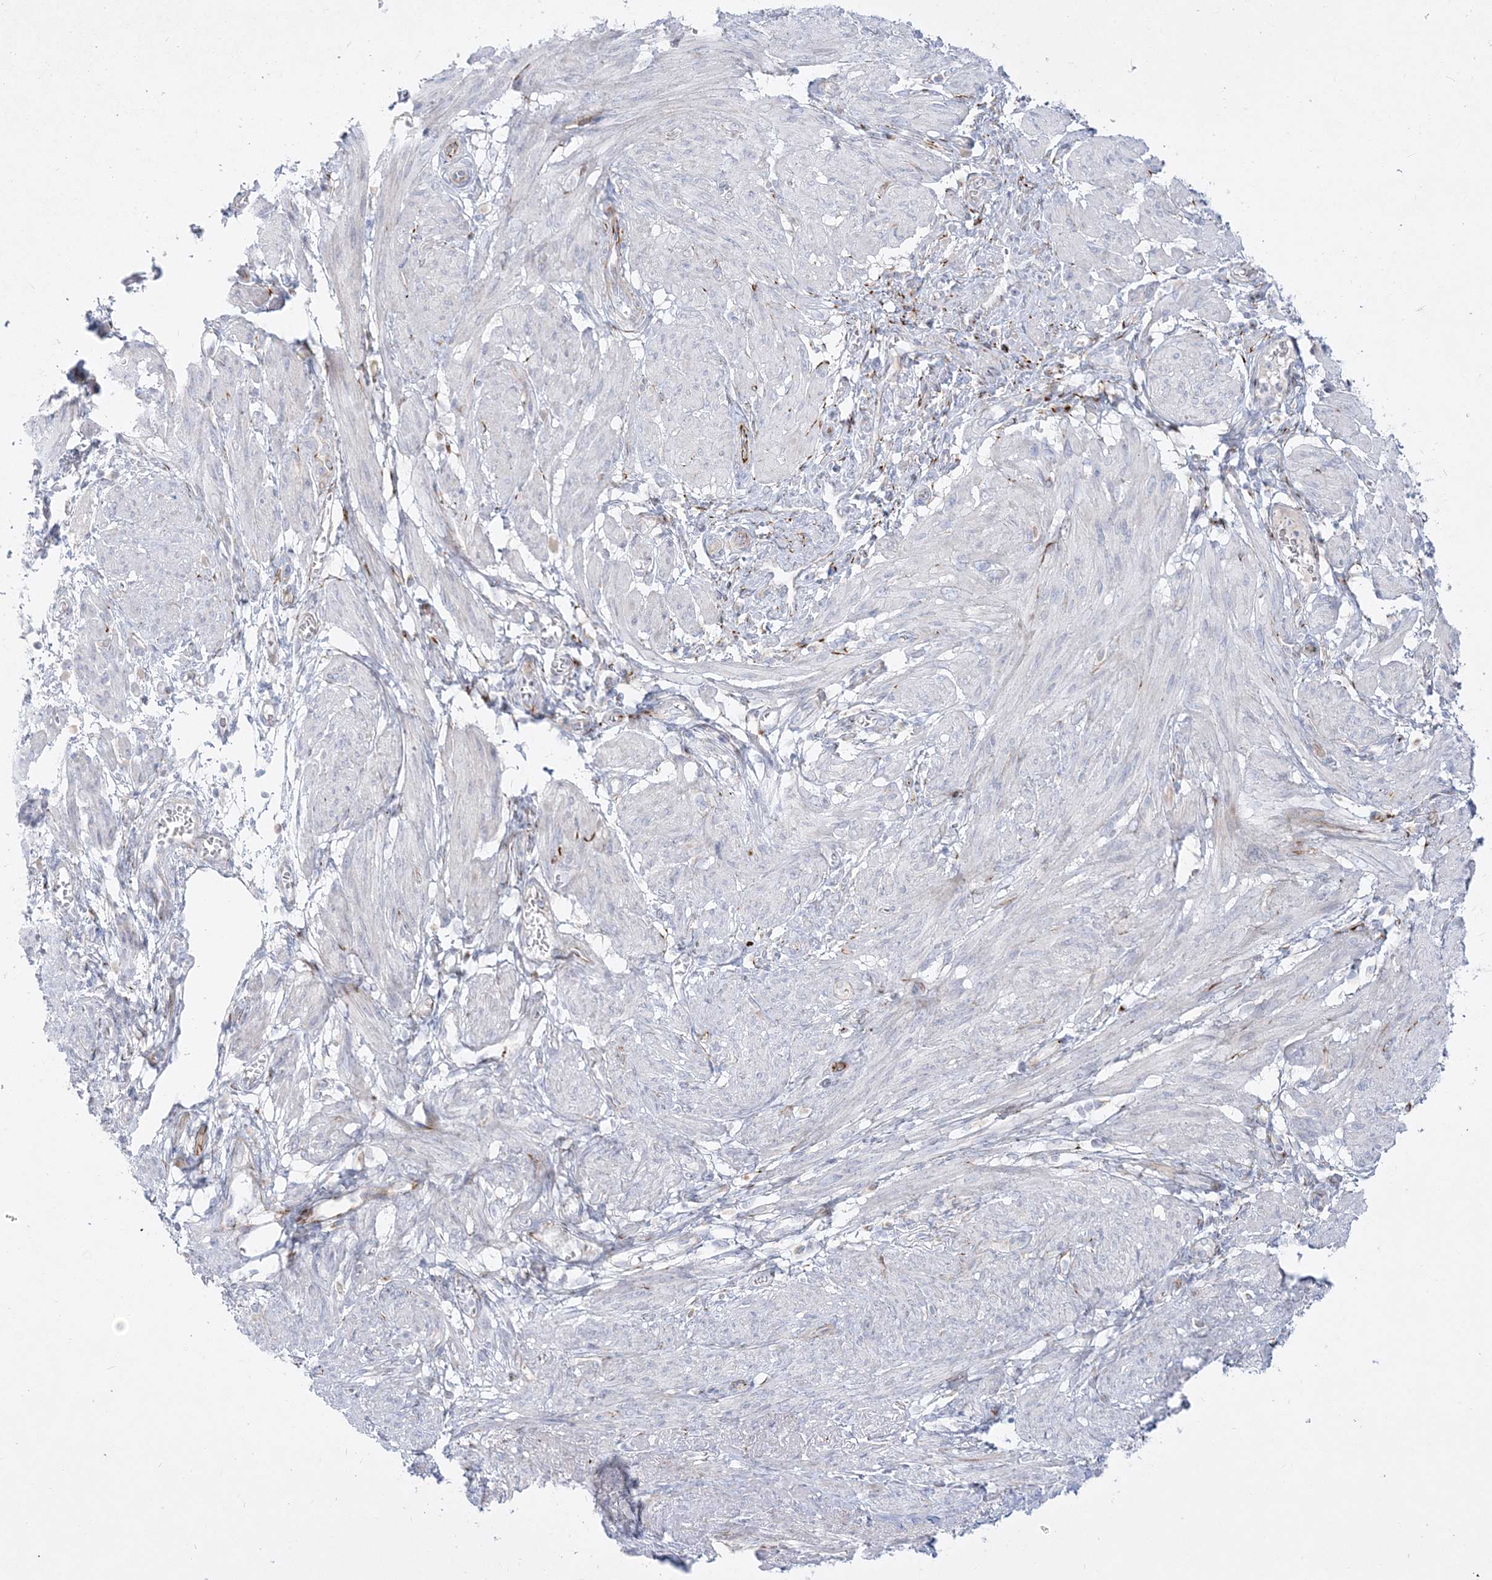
{"staining": {"intensity": "moderate", "quantity": "<25%", "location": "cytoplasmic/membranous"}, "tissue": "smooth muscle", "cell_type": "Smooth muscle cells", "image_type": "normal", "snomed": [{"axis": "morphology", "description": "Normal tissue, NOS"}, {"axis": "topography", "description": "Smooth muscle"}], "caption": "Immunohistochemistry (IHC) photomicrograph of normal smooth muscle: smooth muscle stained using IHC demonstrates low levels of moderate protein expression localized specifically in the cytoplasmic/membranous of smooth muscle cells, appearing as a cytoplasmic/membranous brown color.", "gene": "GPAT2", "patient": {"sex": "female", "age": 39}}